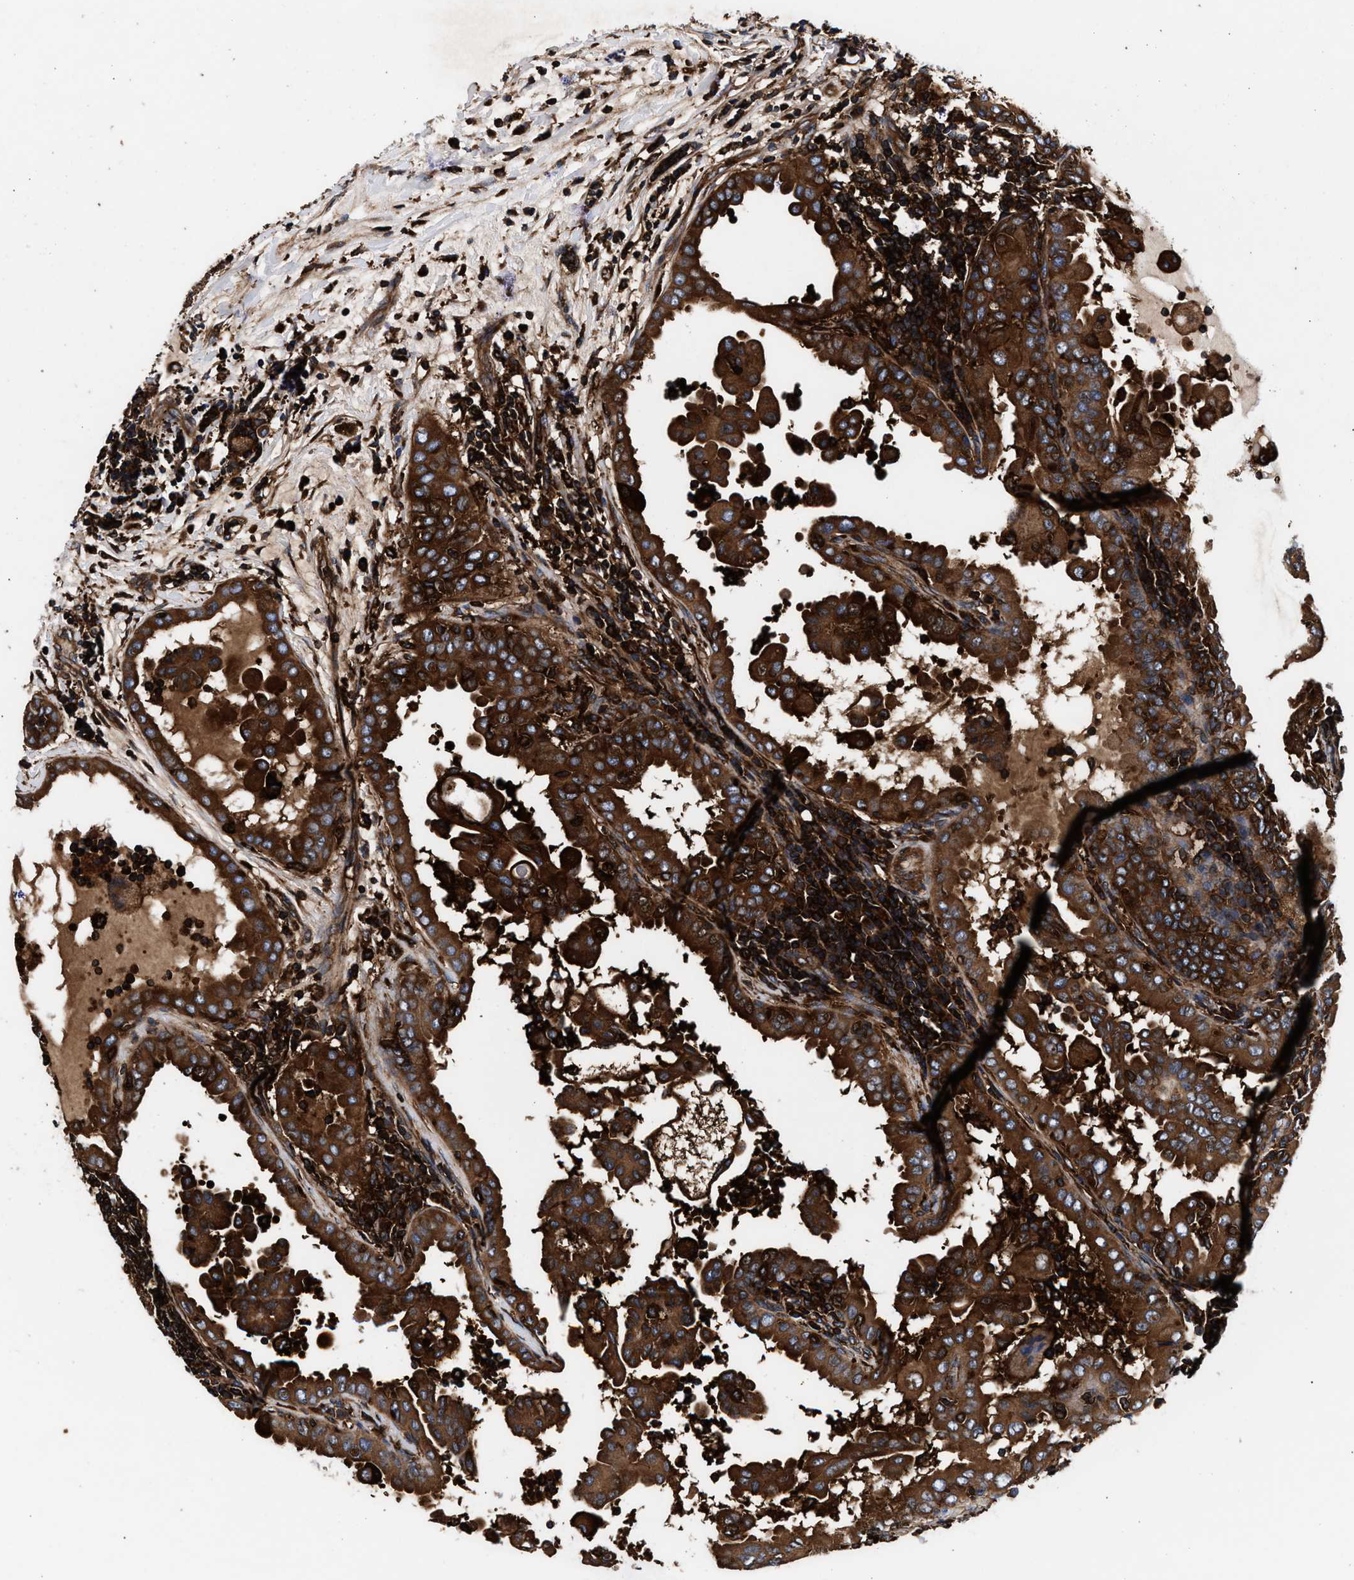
{"staining": {"intensity": "strong", "quantity": ">75%", "location": "cytoplasmic/membranous"}, "tissue": "thyroid cancer", "cell_type": "Tumor cells", "image_type": "cancer", "snomed": [{"axis": "morphology", "description": "Papillary adenocarcinoma, NOS"}, {"axis": "topography", "description": "Thyroid gland"}], "caption": "Thyroid cancer stained for a protein (brown) demonstrates strong cytoplasmic/membranous positive positivity in about >75% of tumor cells.", "gene": "KYAT1", "patient": {"sex": "male", "age": 33}}